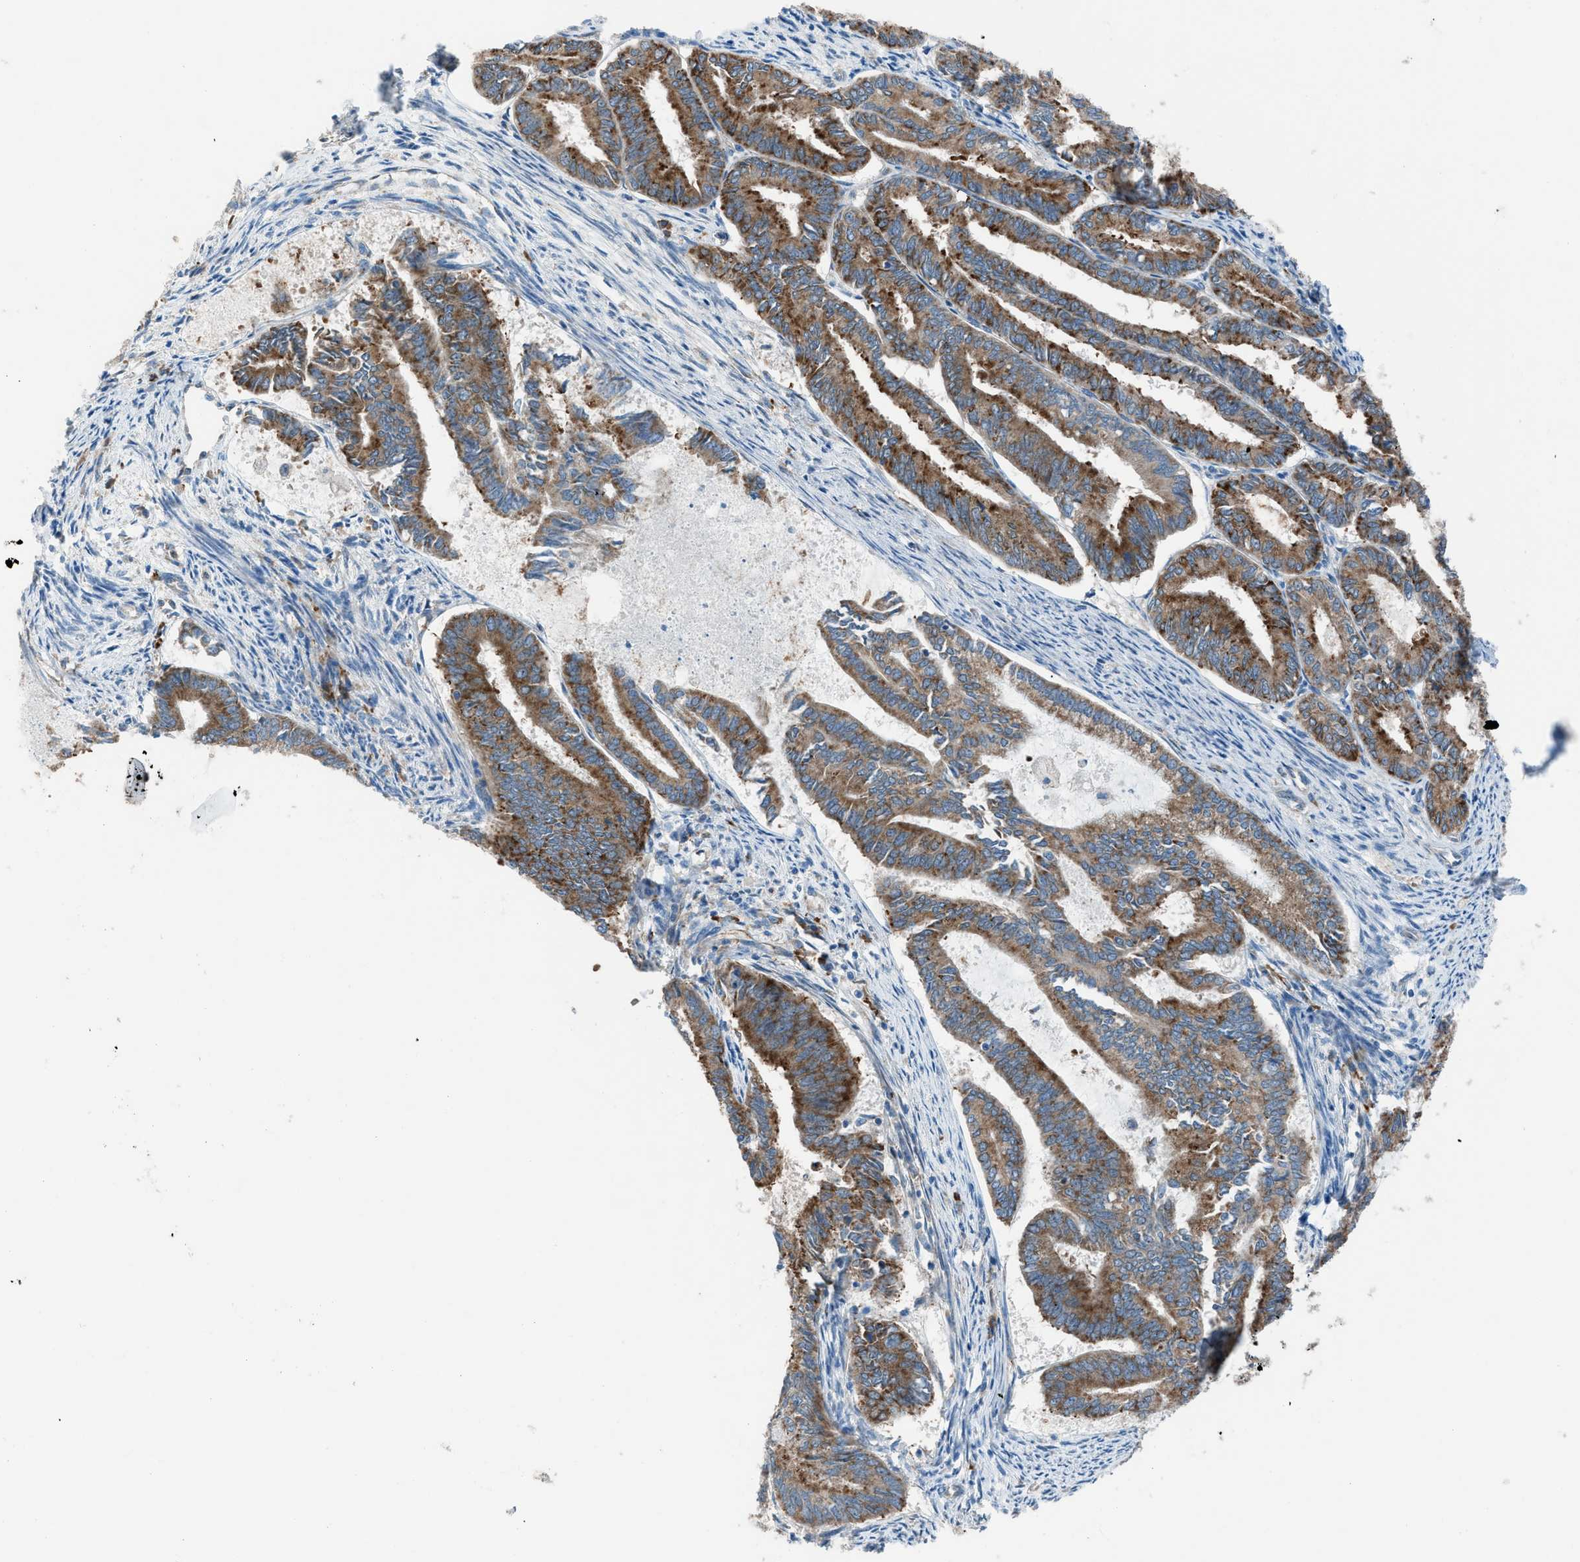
{"staining": {"intensity": "moderate", "quantity": ">75%", "location": "cytoplasmic/membranous"}, "tissue": "endometrial cancer", "cell_type": "Tumor cells", "image_type": "cancer", "snomed": [{"axis": "morphology", "description": "Adenocarcinoma, NOS"}, {"axis": "topography", "description": "Endometrium"}], "caption": "Immunohistochemical staining of human endometrial cancer (adenocarcinoma) reveals medium levels of moderate cytoplasmic/membranous protein positivity in about >75% of tumor cells. (DAB (3,3'-diaminobenzidine) IHC with brightfield microscopy, high magnification).", "gene": "HEG1", "patient": {"sex": "female", "age": 86}}